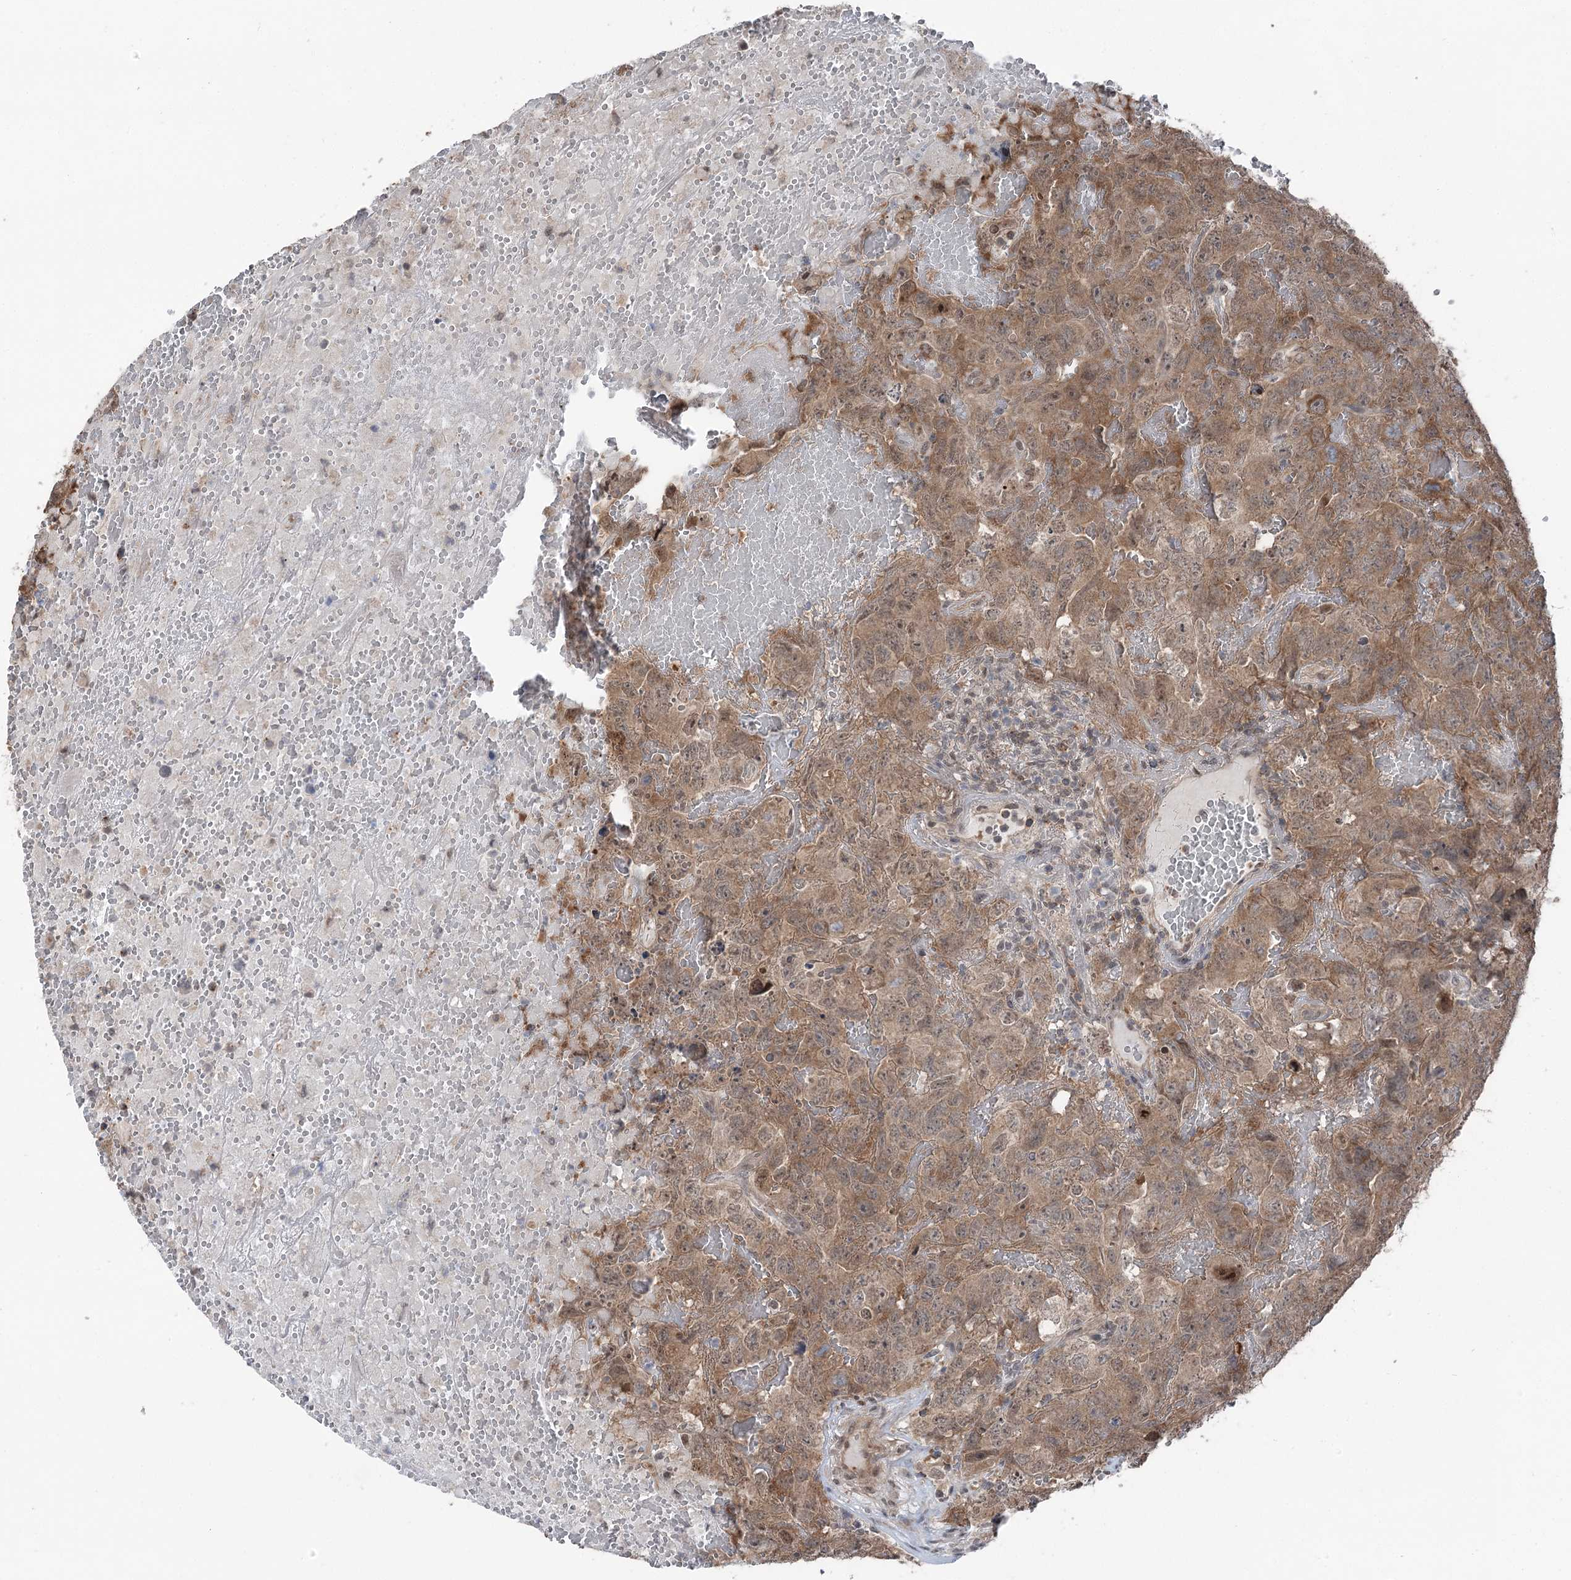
{"staining": {"intensity": "moderate", "quantity": ">75%", "location": "cytoplasmic/membranous"}, "tissue": "testis cancer", "cell_type": "Tumor cells", "image_type": "cancer", "snomed": [{"axis": "morphology", "description": "Carcinoma, Embryonal, NOS"}, {"axis": "topography", "description": "Testis"}], "caption": "Testis cancer stained with DAB (3,3'-diaminobenzidine) IHC exhibits medium levels of moderate cytoplasmic/membranous staining in approximately >75% of tumor cells.", "gene": "CCSER2", "patient": {"sex": "male", "age": 45}}